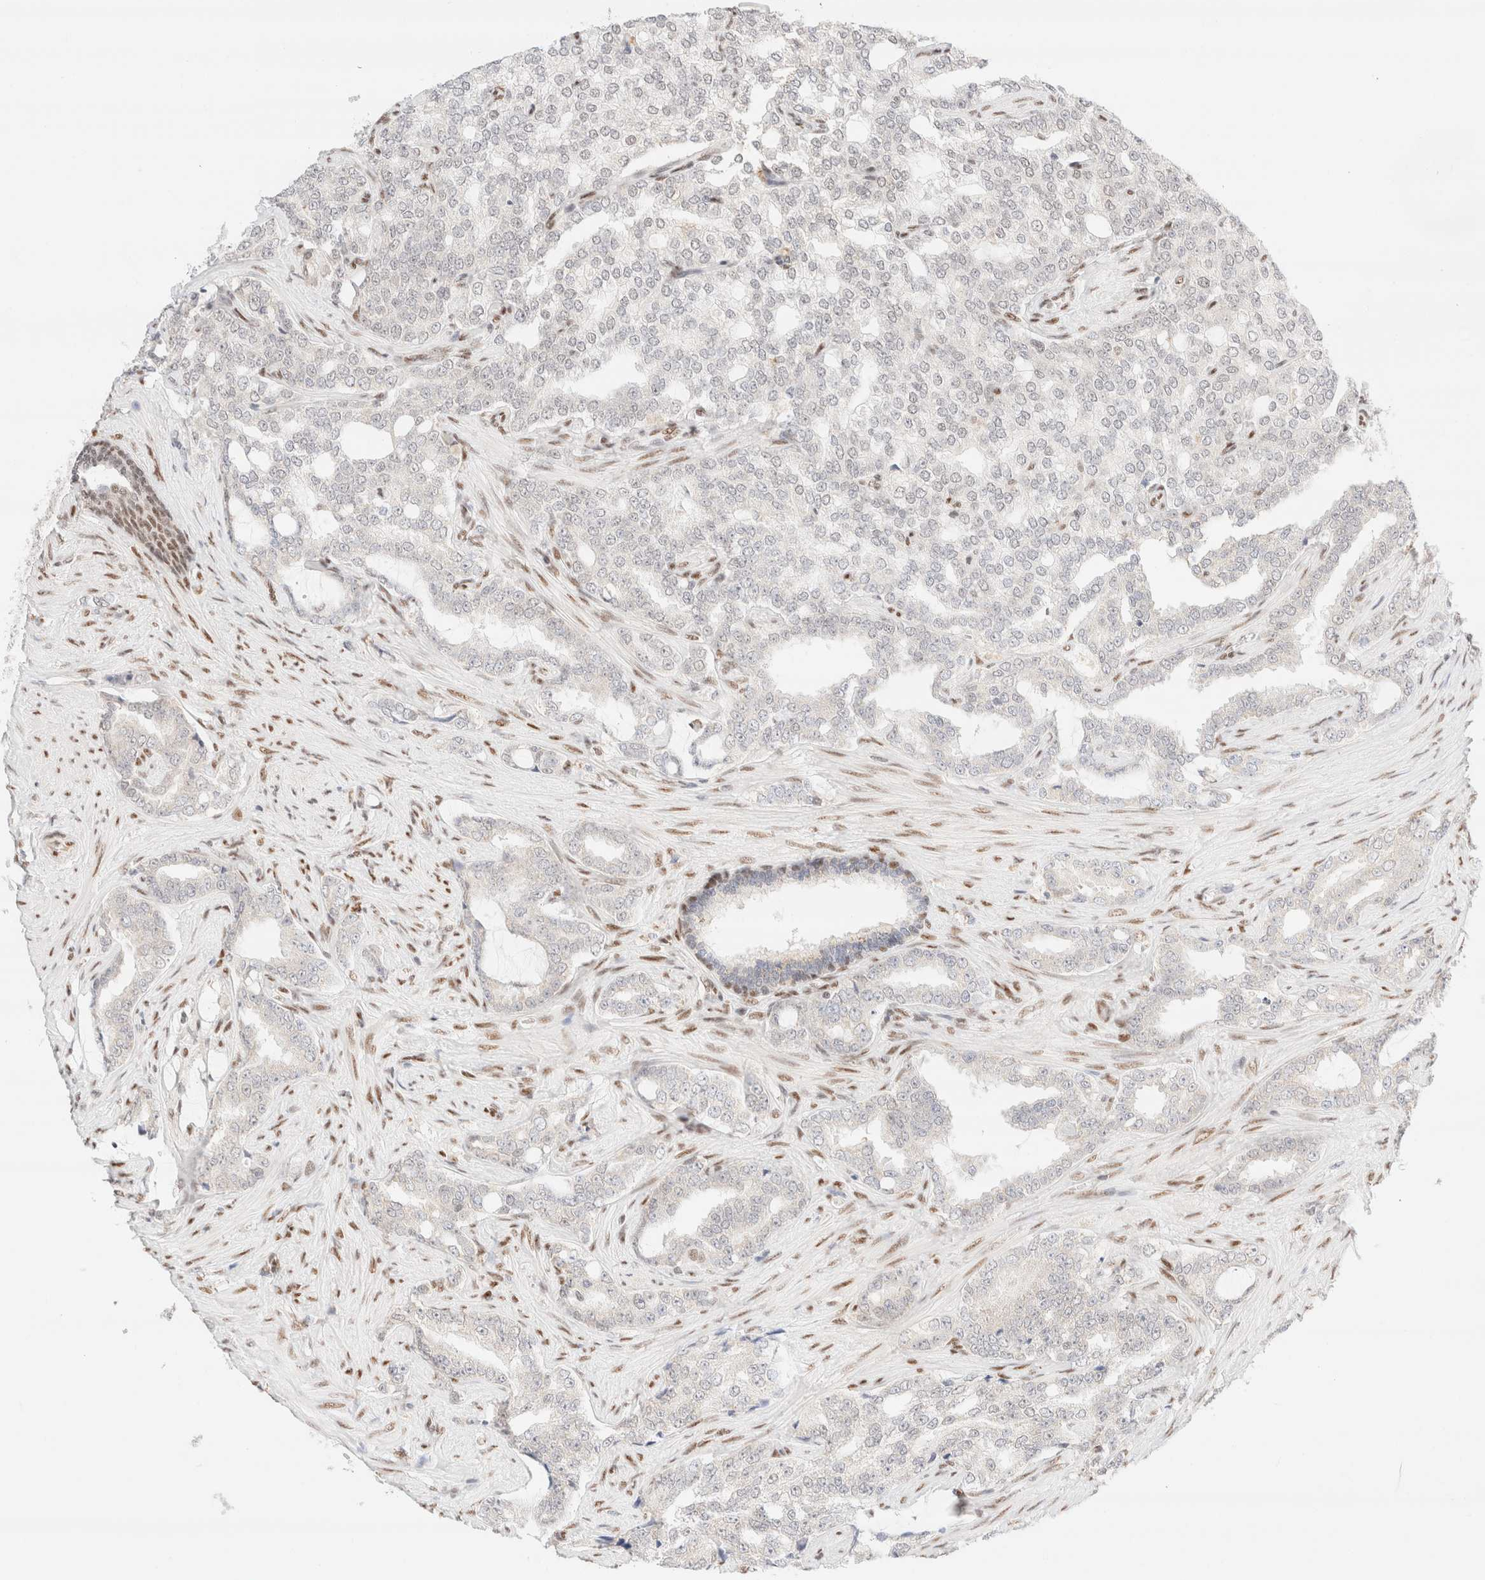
{"staining": {"intensity": "negative", "quantity": "none", "location": "none"}, "tissue": "prostate cancer", "cell_type": "Tumor cells", "image_type": "cancer", "snomed": [{"axis": "morphology", "description": "Adenocarcinoma, High grade"}, {"axis": "topography", "description": "Prostate"}], "caption": "Tumor cells are negative for brown protein staining in prostate cancer (adenocarcinoma (high-grade)). (DAB (3,3'-diaminobenzidine) IHC, high magnification).", "gene": "CIC", "patient": {"sex": "male", "age": 64}}